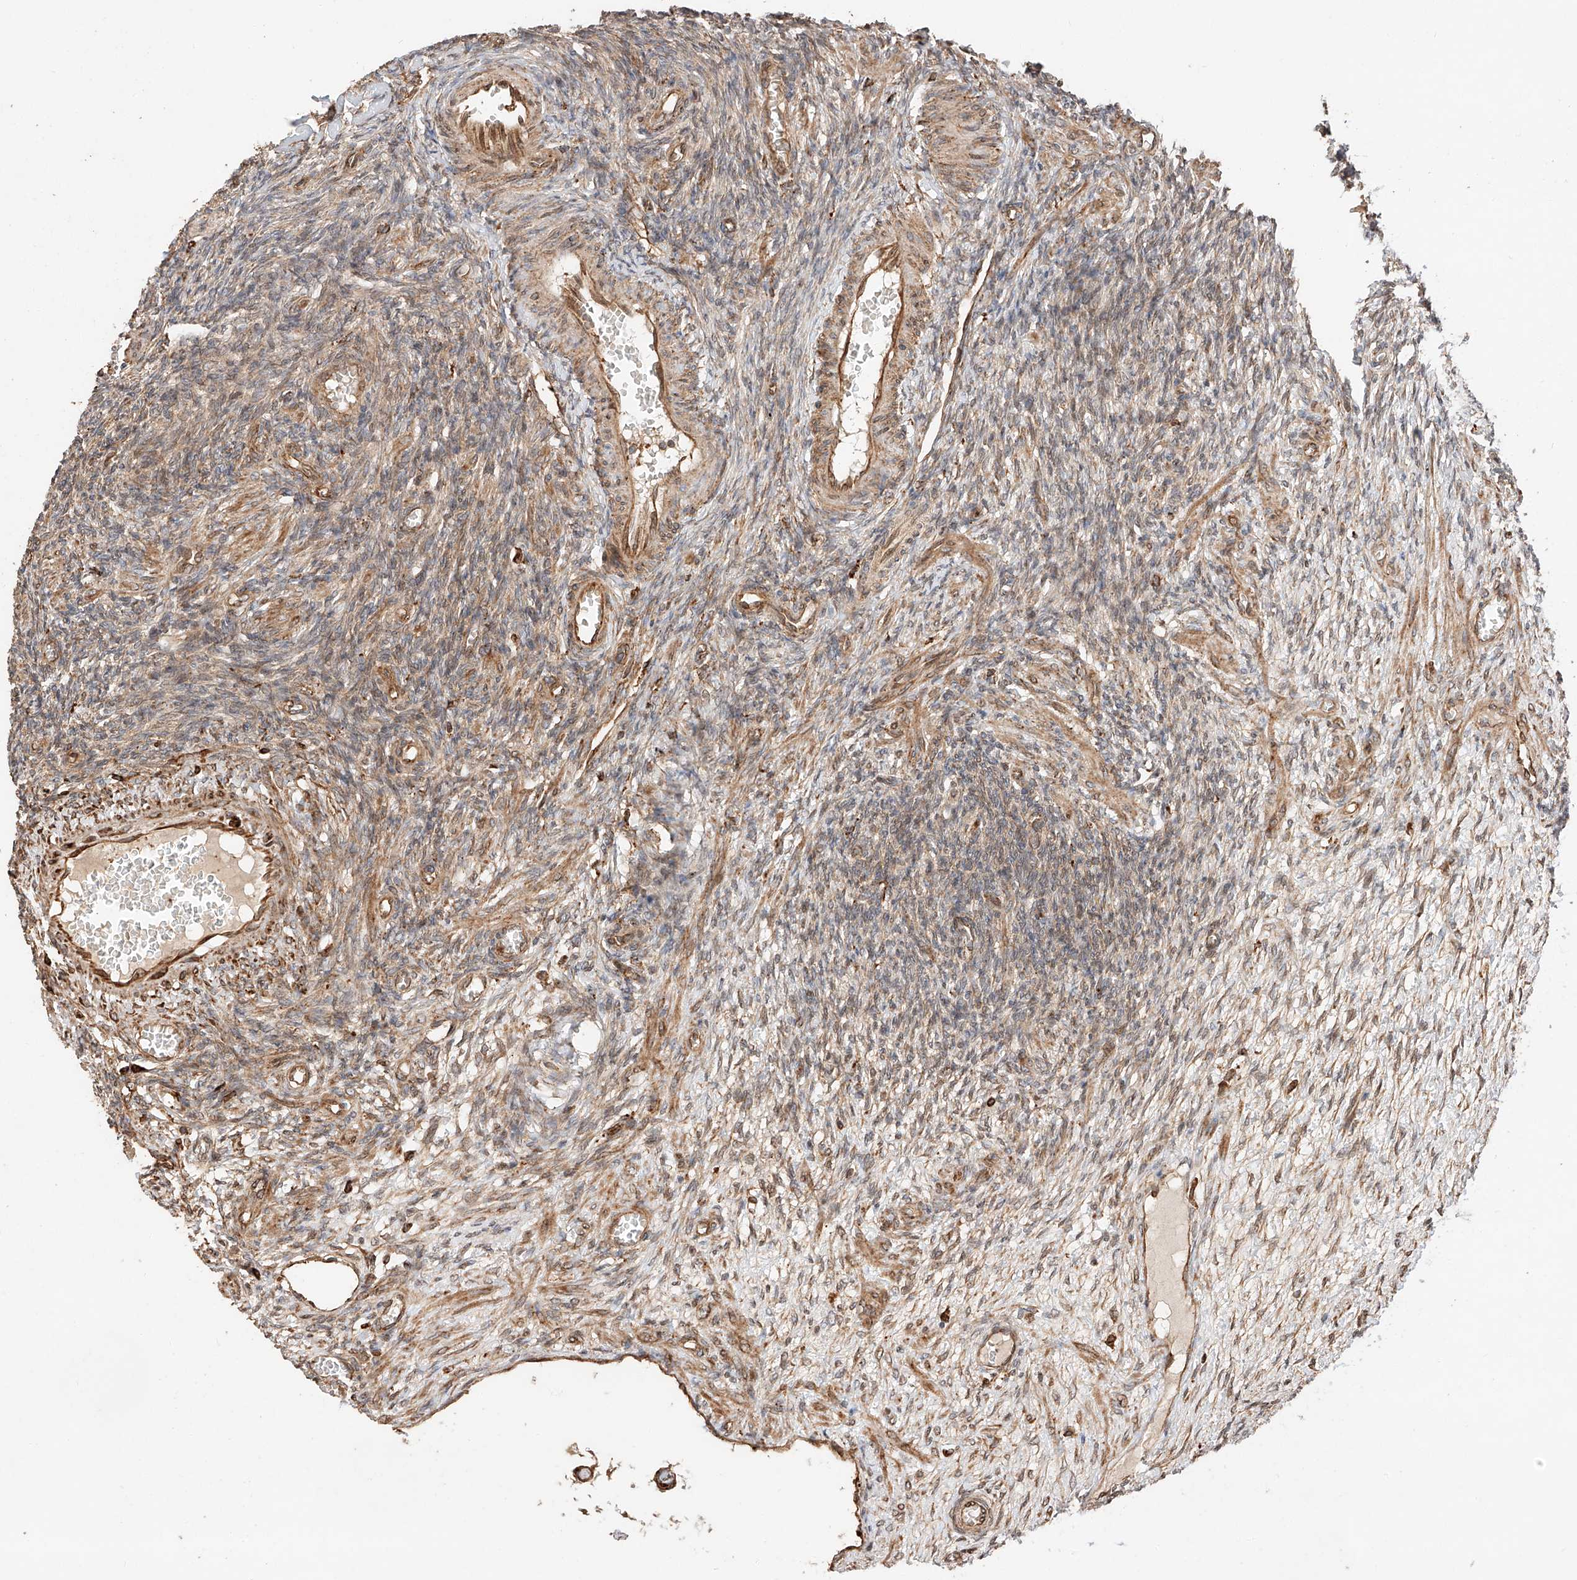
{"staining": {"intensity": "weak", "quantity": ">75%", "location": "cytoplasmic/membranous"}, "tissue": "ovary", "cell_type": "Follicle cells", "image_type": "normal", "snomed": [{"axis": "morphology", "description": "Normal tissue, NOS"}, {"axis": "topography", "description": "Ovary"}], "caption": "Approximately >75% of follicle cells in unremarkable human ovary show weak cytoplasmic/membranous protein staining as visualized by brown immunohistochemical staining.", "gene": "ZNF84", "patient": {"sex": "female", "age": 27}}